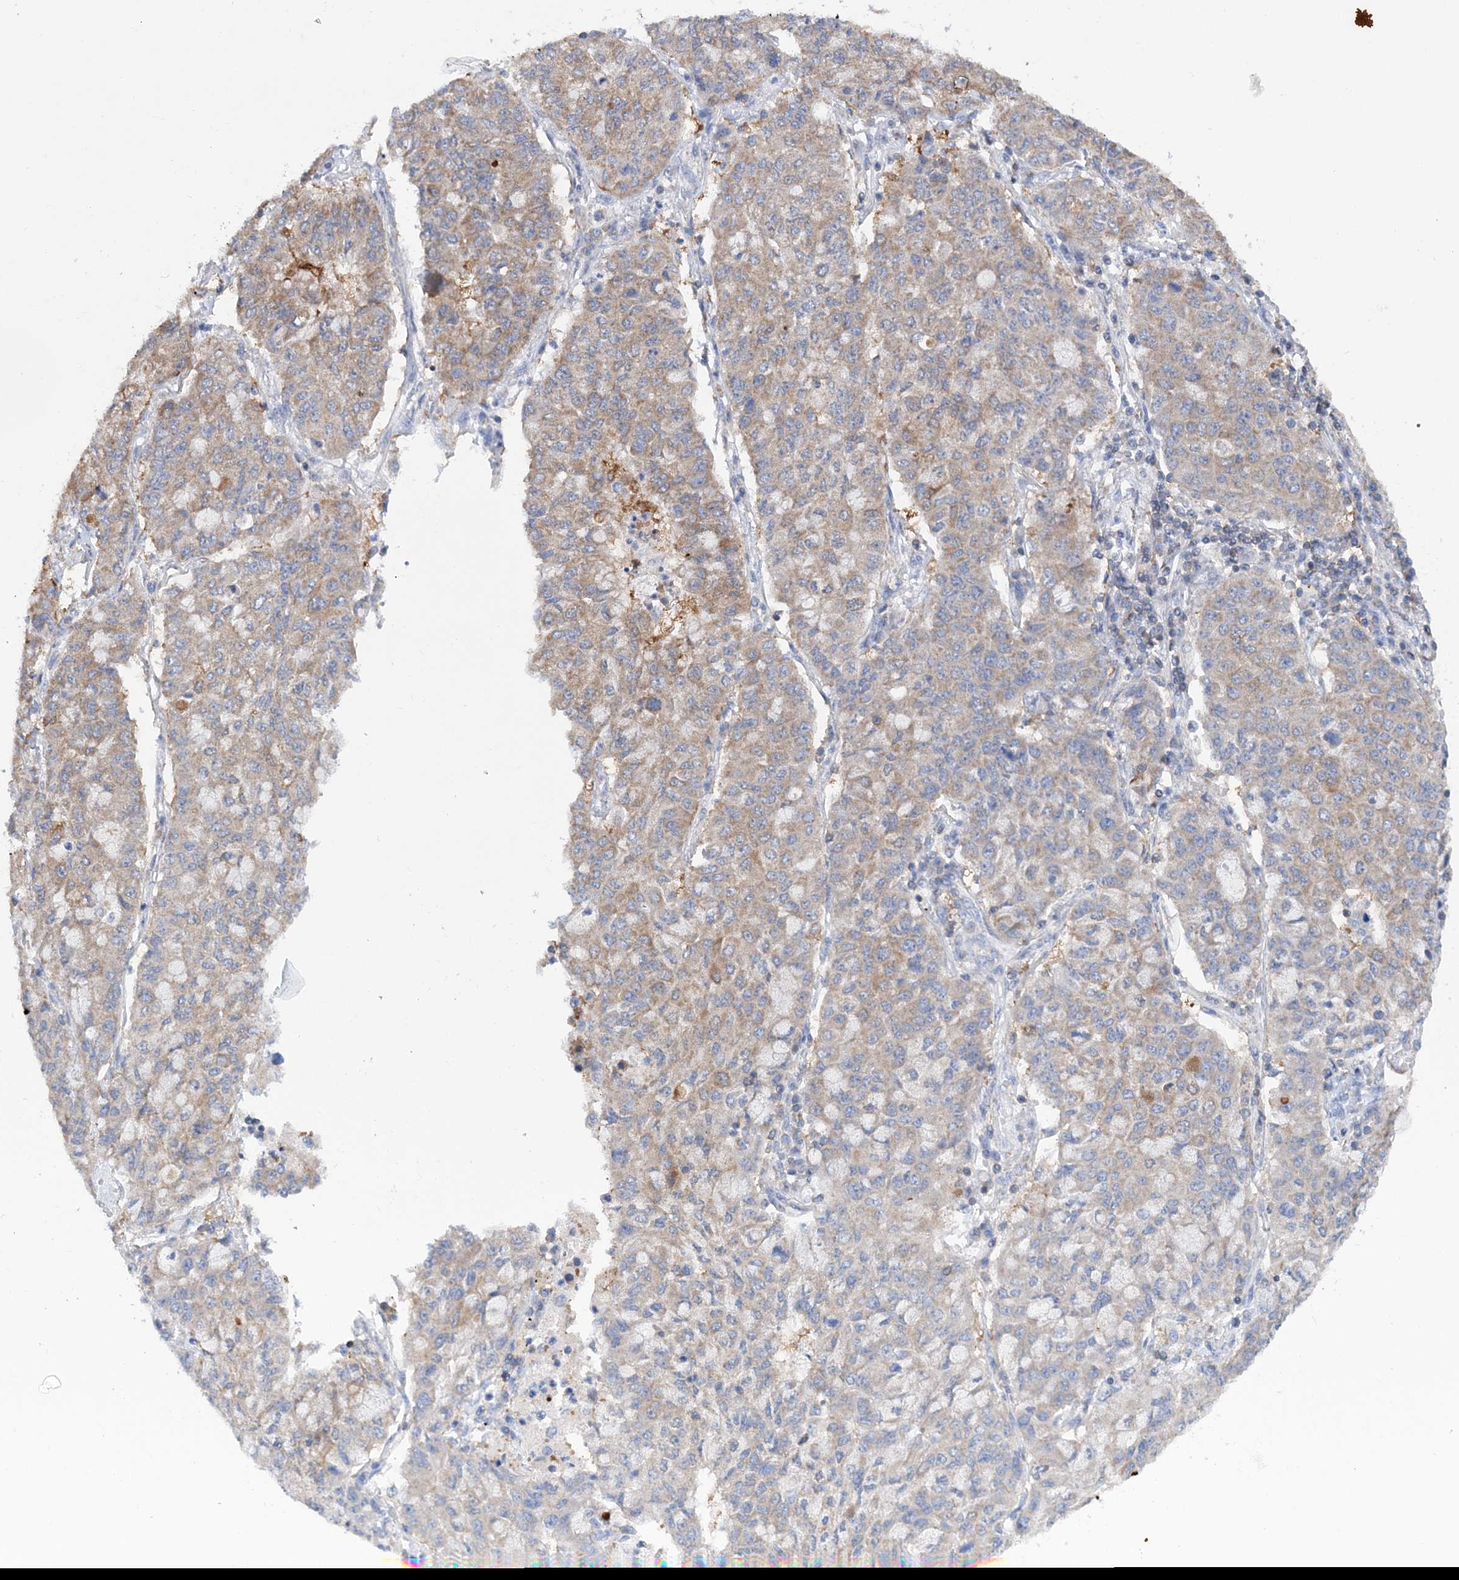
{"staining": {"intensity": "weak", "quantity": ">75%", "location": "cytoplasmic/membranous"}, "tissue": "lung cancer", "cell_type": "Tumor cells", "image_type": "cancer", "snomed": [{"axis": "morphology", "description": "Squamous cell carcinoma, NOS"}, {"axis": "topography", "description": "Lung"}], "caption": "About >75% of tumor cells in lung cancer reveal weak cytoplasmic/membranous protein expression as visualized by brown immunohistochemical staining.", "gene": "TTC32", "patient": {"sex": "male", "age": 74}}